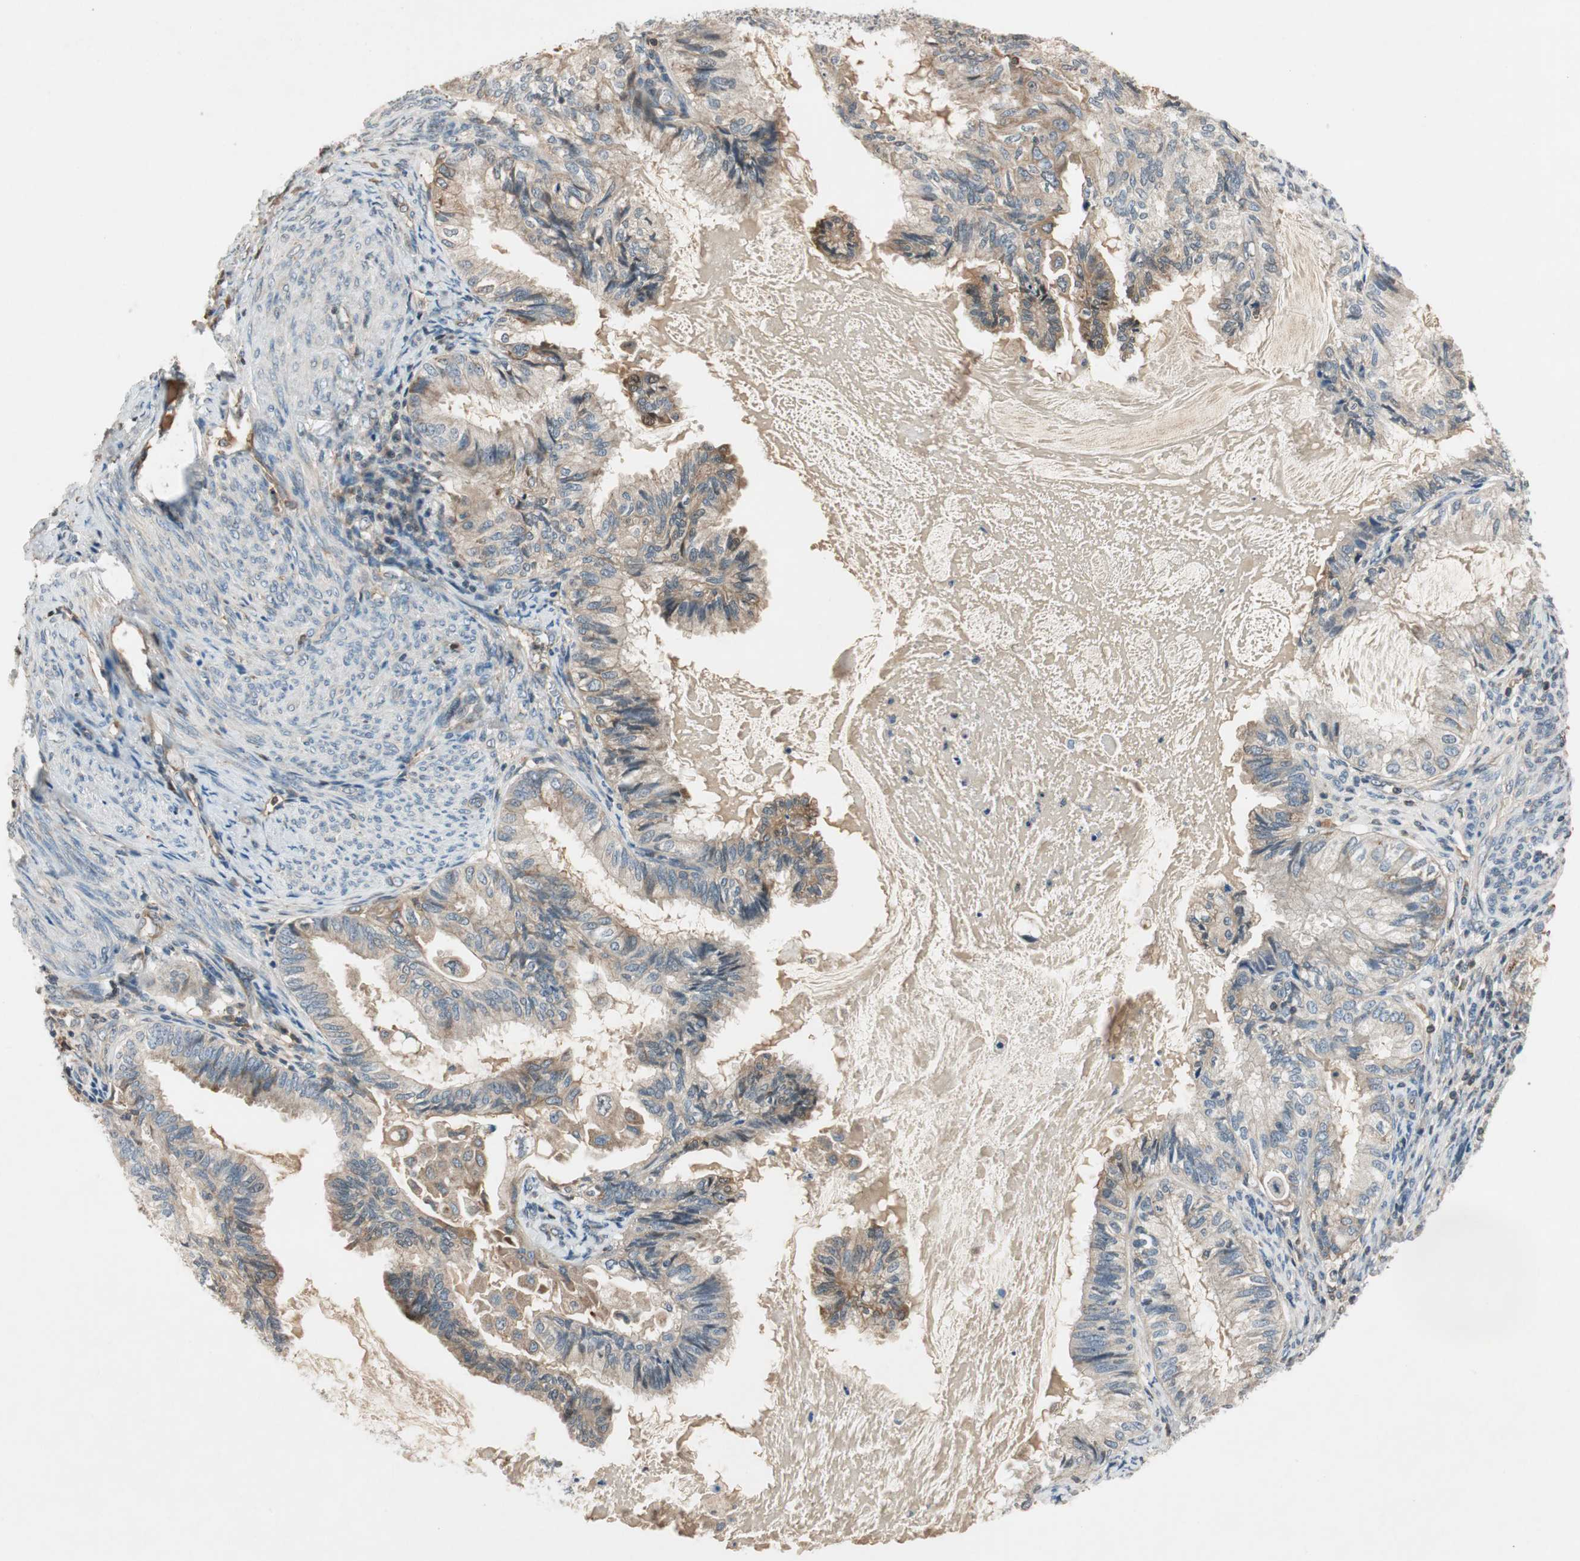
{"staining": {"intensity": "weak", "quantity": "25%-75%", "location": "cytoplasmic/membranous"}, "tissue": "cervical cancer", "cell_type": "Tumor cells", "image_type": "cancer", "snomed": [{"axis": "morphology", "description": "Normal tissue, NOS"}, {"axis": "morphology", "description": "Adenocarcinoma, NOS"}, {"axis": "topography", "description": "Cervix"}, {"axis": "topography", "description": "Endometrium"}], "caption": "This is an image of IHC staining of cervical cancer (adenocarcinoma), which shows weak positivity in the cytoplasmic/membranous of tumor cells.", "gene": "GCLM", "patient": {"sex": "female", "age": 86}}